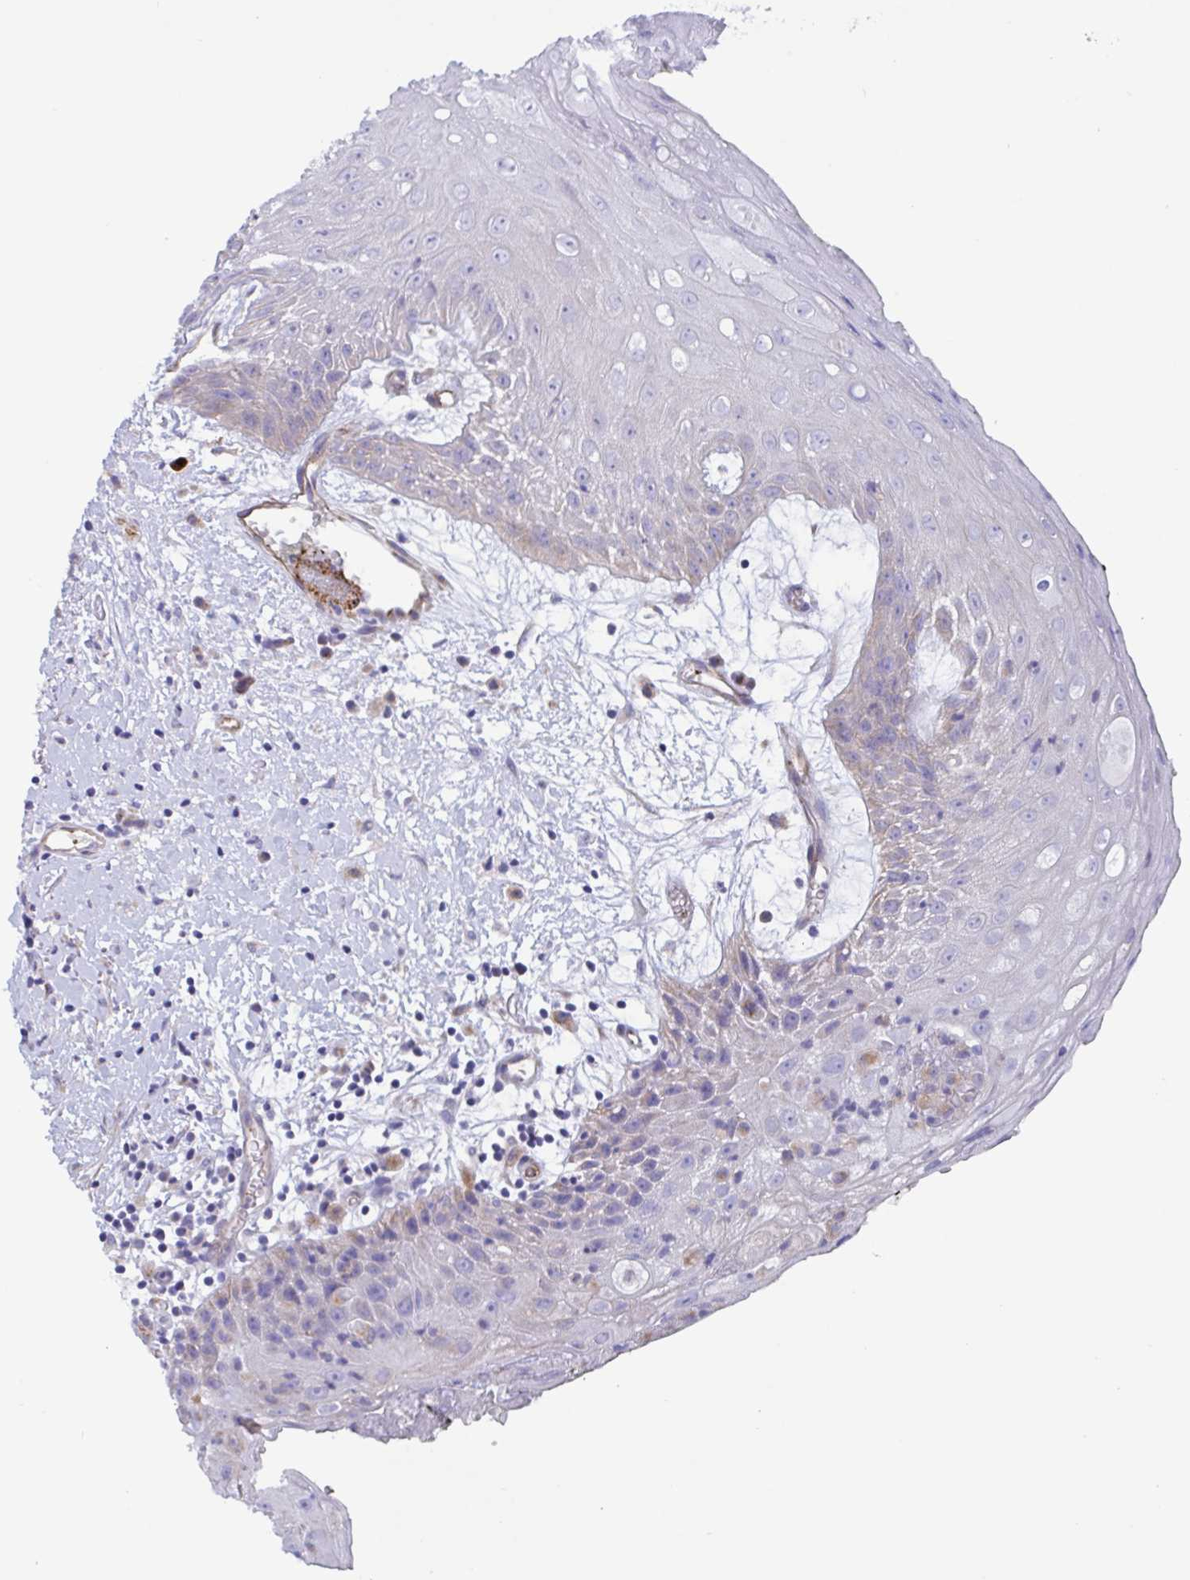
{"staining": {"intensity": "negative", "quantity": "none", "location": "none"}, "tissue": "oral mucosa", "cell_type": "Squamous epithelial cells", "image_type": "normal", "snomed": [{"axis": "morphology", "description": "Normal tissue, NOS"}, {"axis": "morphology", "description": "Squamous cell carcinoma, NOS"}, {"axis": "topography", "description": "Oral tissue"}, {"axis": "topography", "description": "Peripheral nerve tissue"}, {"axis": "topography", "description": "Head-Neck"}], "caption": "The image displays no significant staining in squamous epithelial cells of oral mucosa.", "gene": "RPL22L1", "patient": {"sex": "female", "age": 59}}